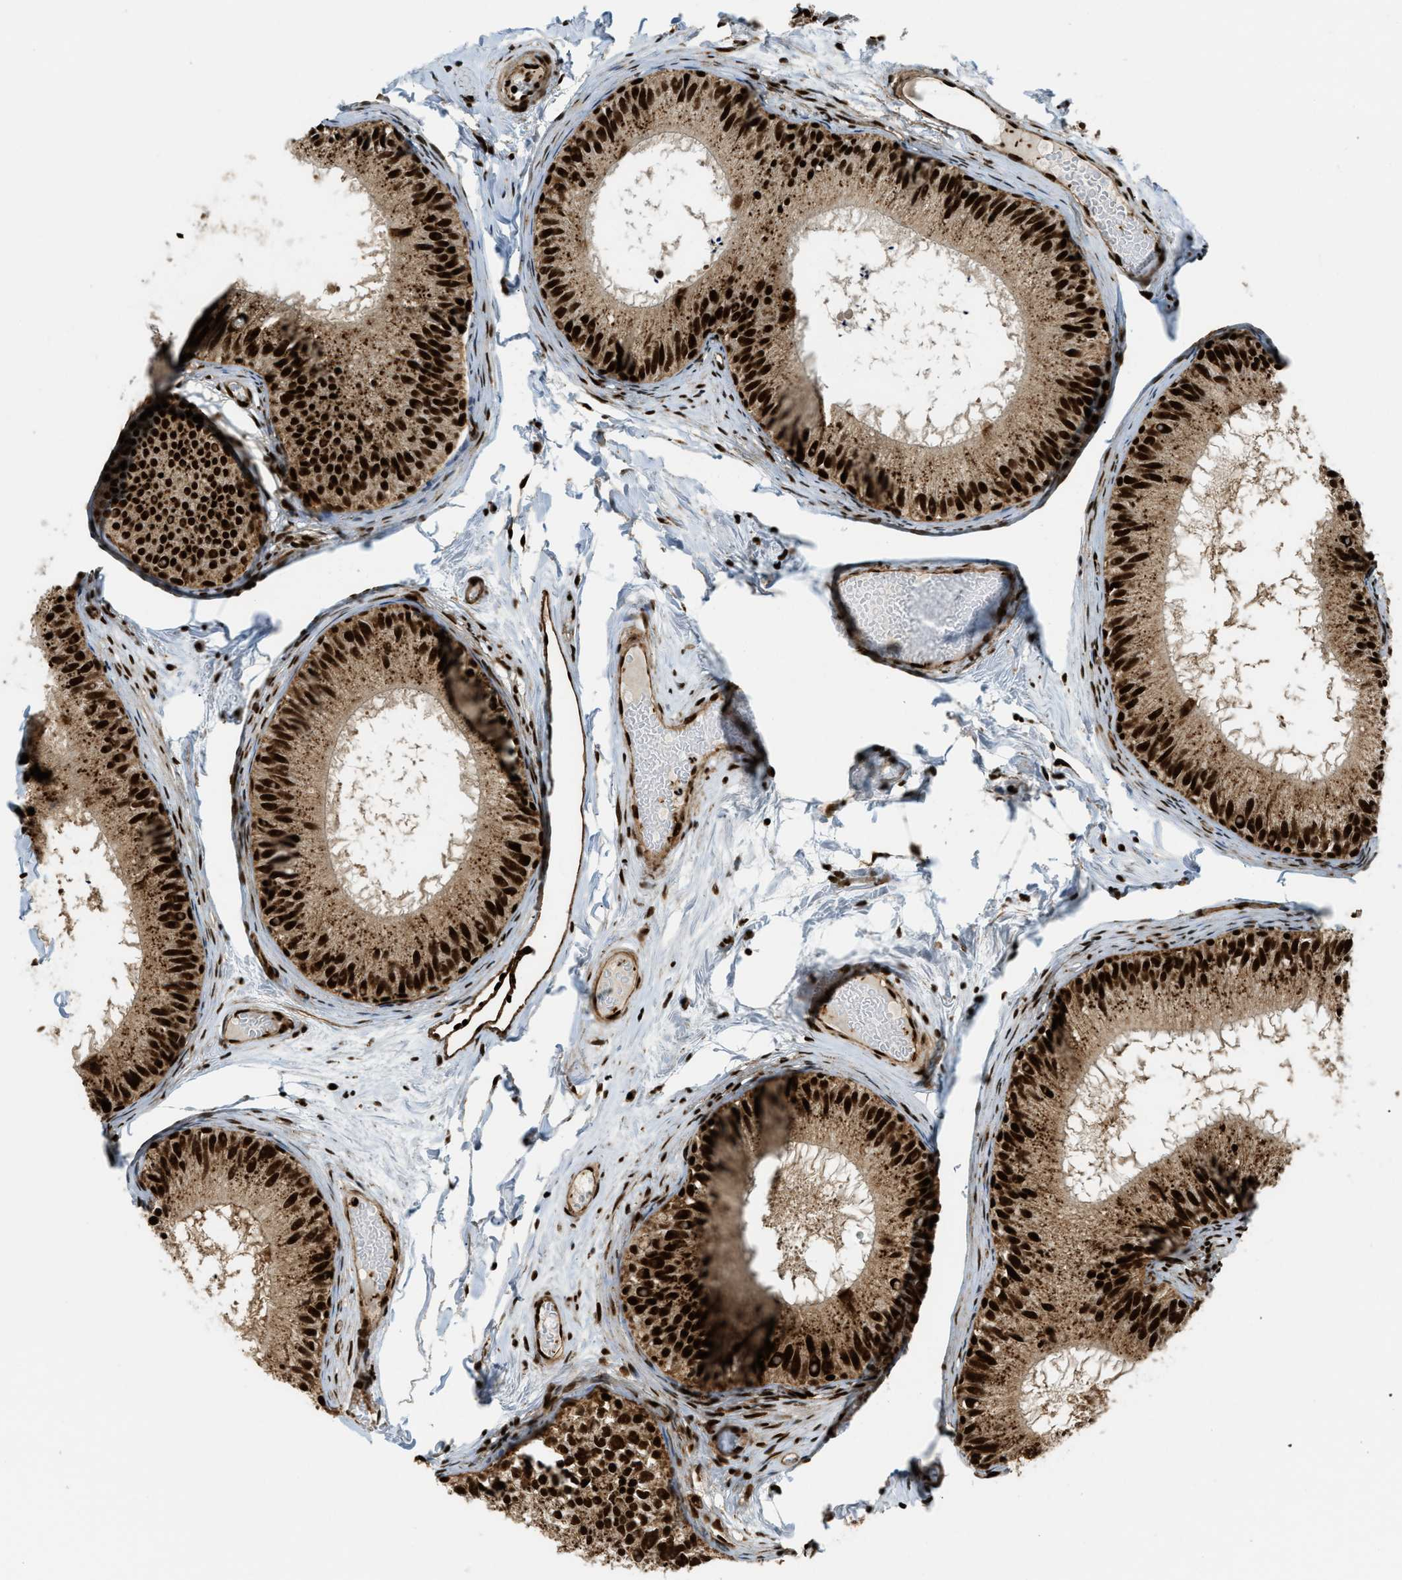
{"staining": {"intensity": "strong", "quantity": ">75%", "location": "cytoplasmic/membranous,nuclear"}, "tissue": "epididymis", "cell_type": "Glandular cells", "image_type": "normal", "snomed": [{"axis": "morphology", "description": "Normal tissue, NOS"}, {"axis": "topography", "description": "Epididymis"}], "caption": "Protein staining of unremarkable epididymis displays strong cytoplasmic/membranous,nuclear staining in about >75% of glandular cells.", "gene": "GABPB1", "patient": {"sex": "male", "age": 46}}